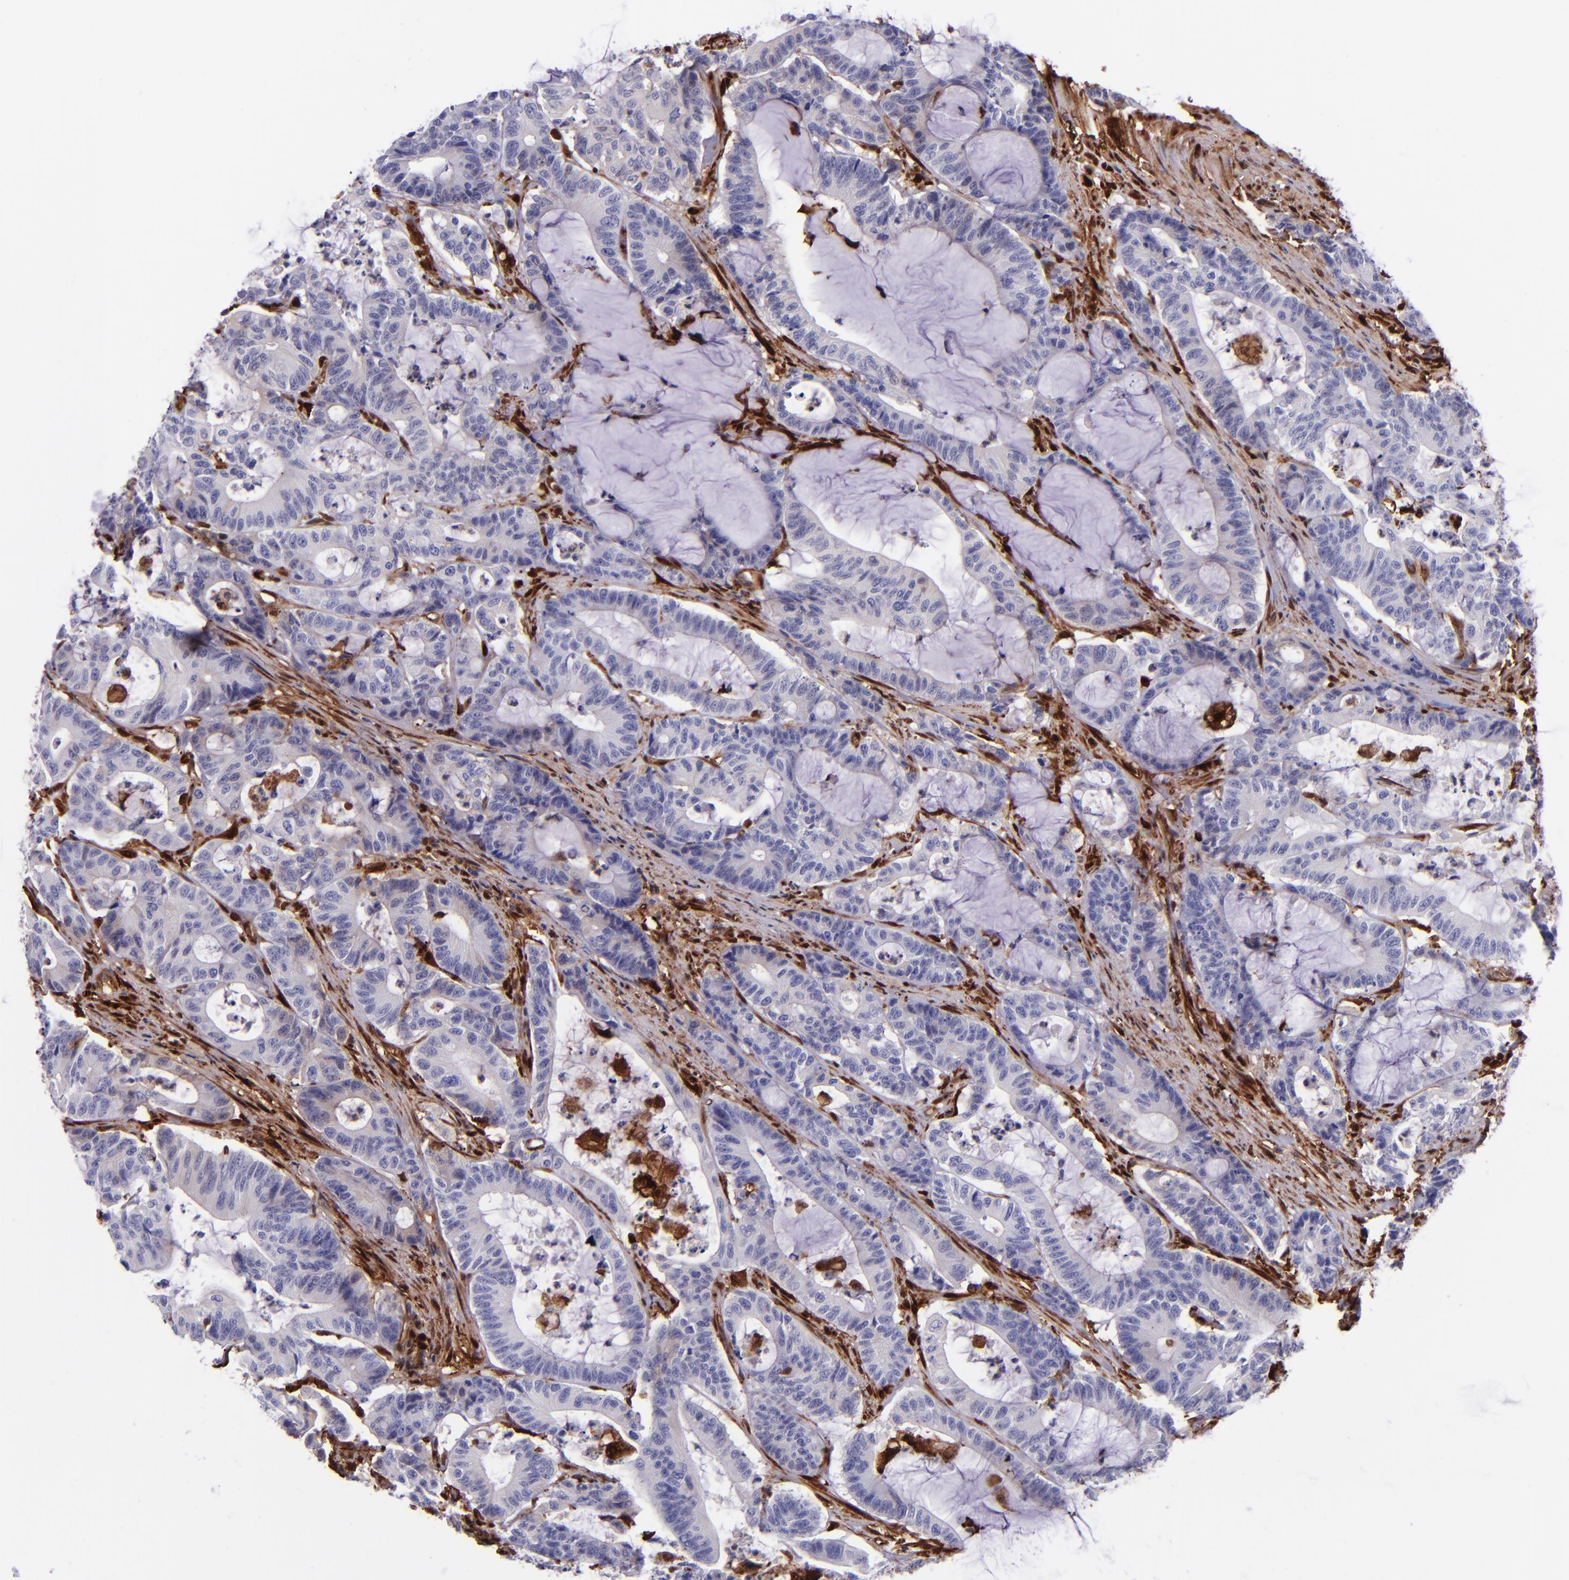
{"staining": {"intensity": "negative", "quantity": "none", "location": "none"}, "tissue": "colorectal cancer", "cell_type": "Tumor cells", "image_type": "cancer", "snomed": [{"axis": "morphology", "description": "Adenocarcinoma, NOS"}, {"axis": "topography", "description": "Colon"}], "caption": "Tumor cells show no significant positivity in adenocarcinoma (colorectal).", "gene": "LGALS1", "patient": {"sex": "female", "age": 84}}